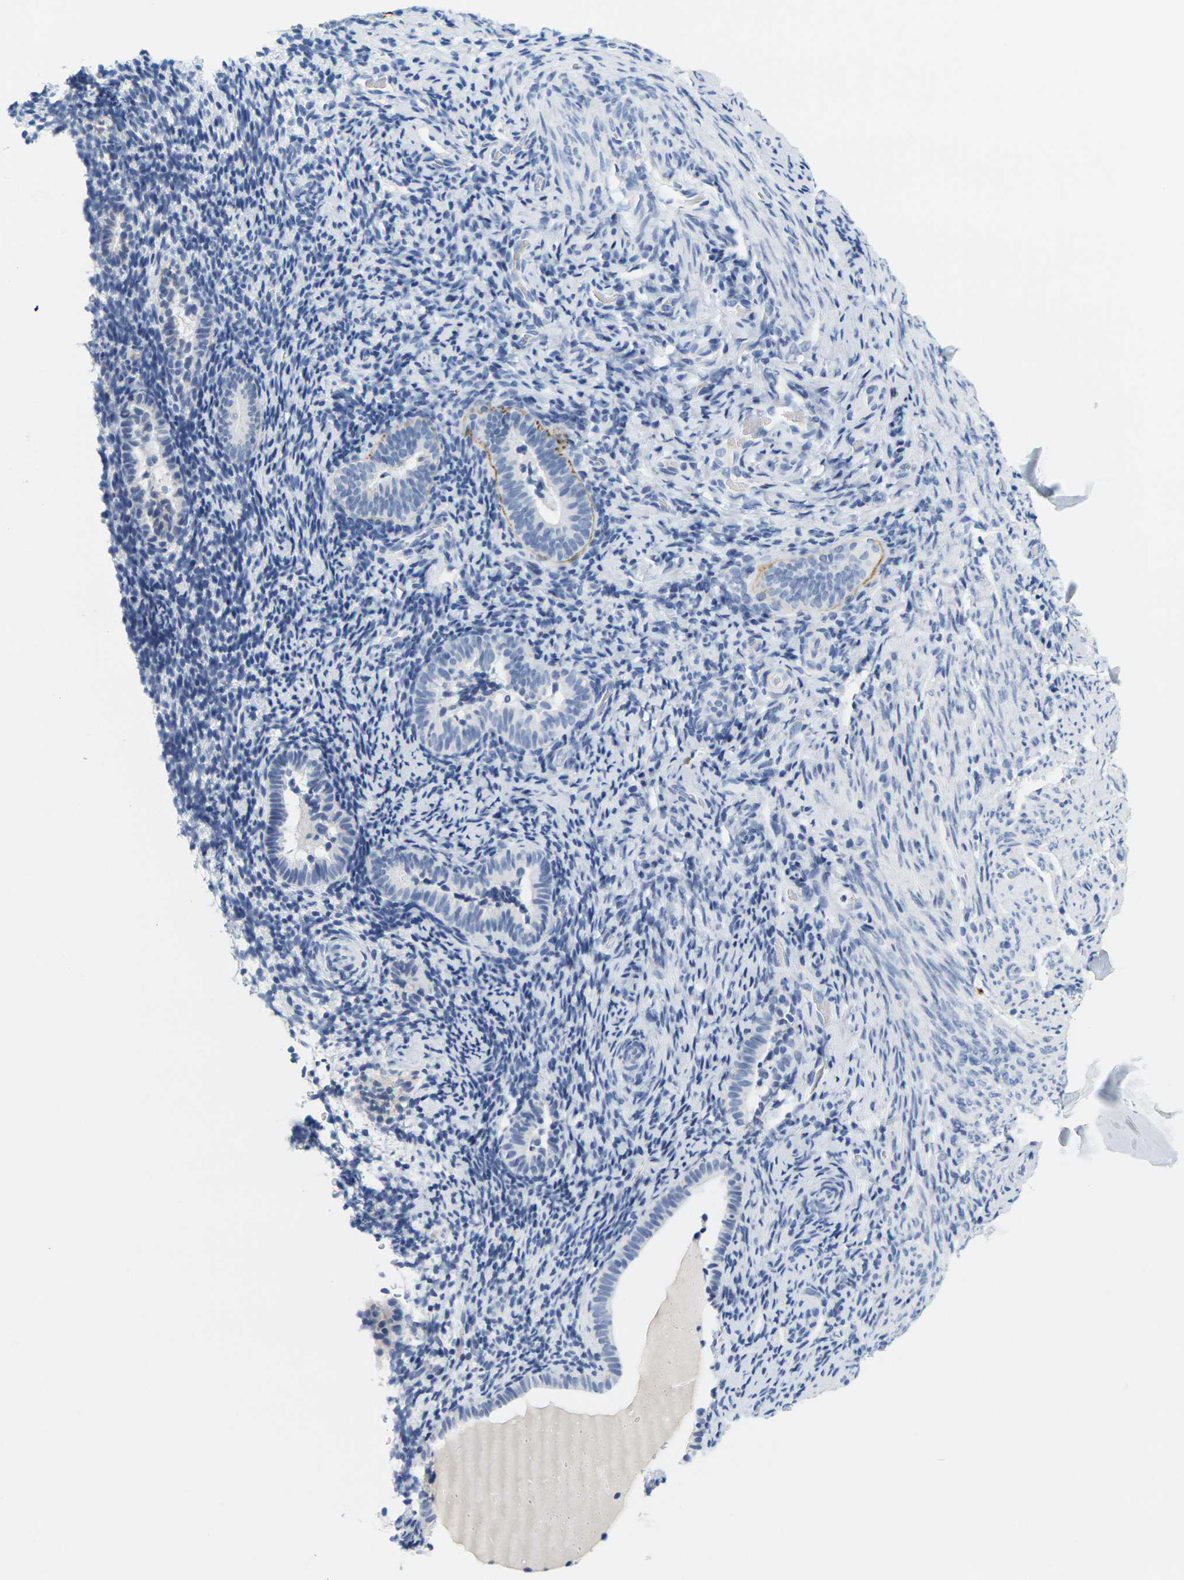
{"staining": {"intensity": "negative", "quantity": "none", "location": "none"}, "tissue": "endometrium", "cell_type": "Cells in endometrial stroma", "image_type": "normal", "snomed": [{"axis": "morphology", "description": "Normal tissue, NOS"}, {"axis": "topography", "description": "Endometrium"}], "caption": "DAB (3,3'-diaminobenzidine) immunohistochemical staining of unremarkable human endometrium displays no significant expression in cells in endometrial stroma.", "gene": "HLA", "patient": {"sex": "female", "age": 51}}